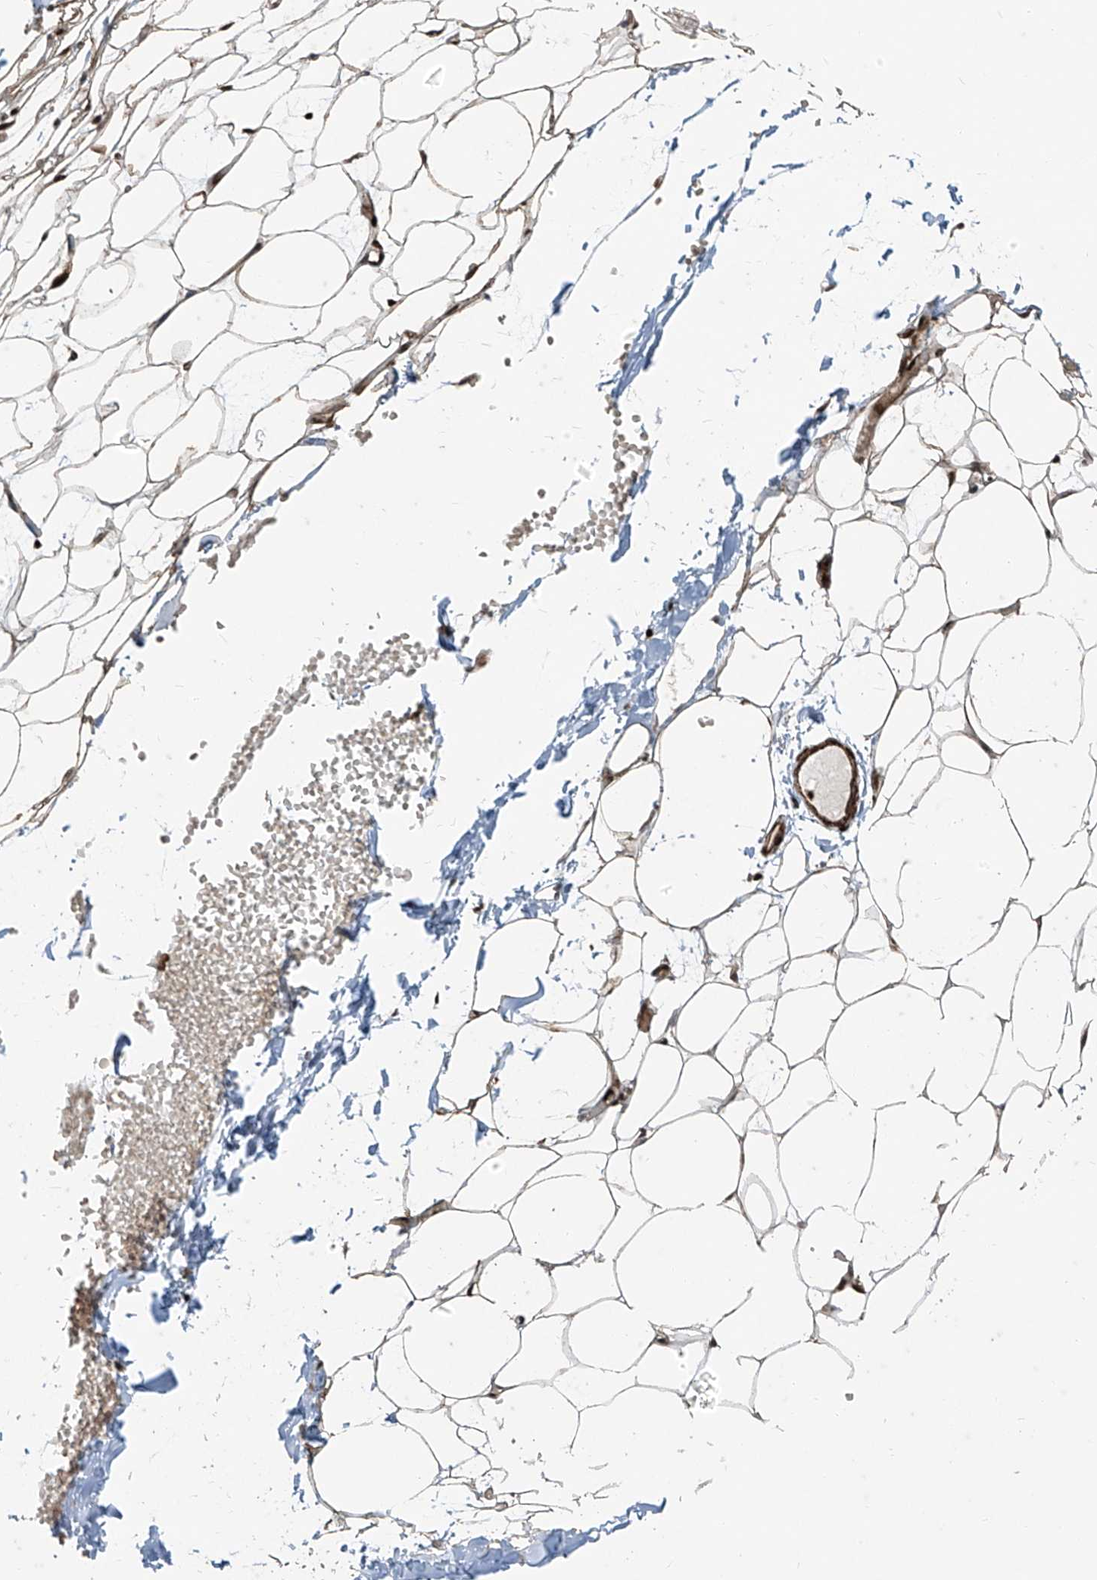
{"staining": {"intensity": "weak", "quantity": "25%-75%", "location": "cytoplasmic/membranous,nuclear"}, "tissue": "adipose tissue", "cell_type": "Adipocytes", "image_type": "normal", "snomed": [{"axis": "morphology", "description": "Normal tissue, NOS"}, {"axis": "topography", "description": "Breast"}], "caption": "About 25%-75% of adipocytes in unremarkable adipose tissue demonstrate weak cytoplasmic/membranous,nuclear protein staining as visualized by brown immunohistochemical staining.", "gene": "PPCS", "patient": {"sex": "female", "age": 23}}